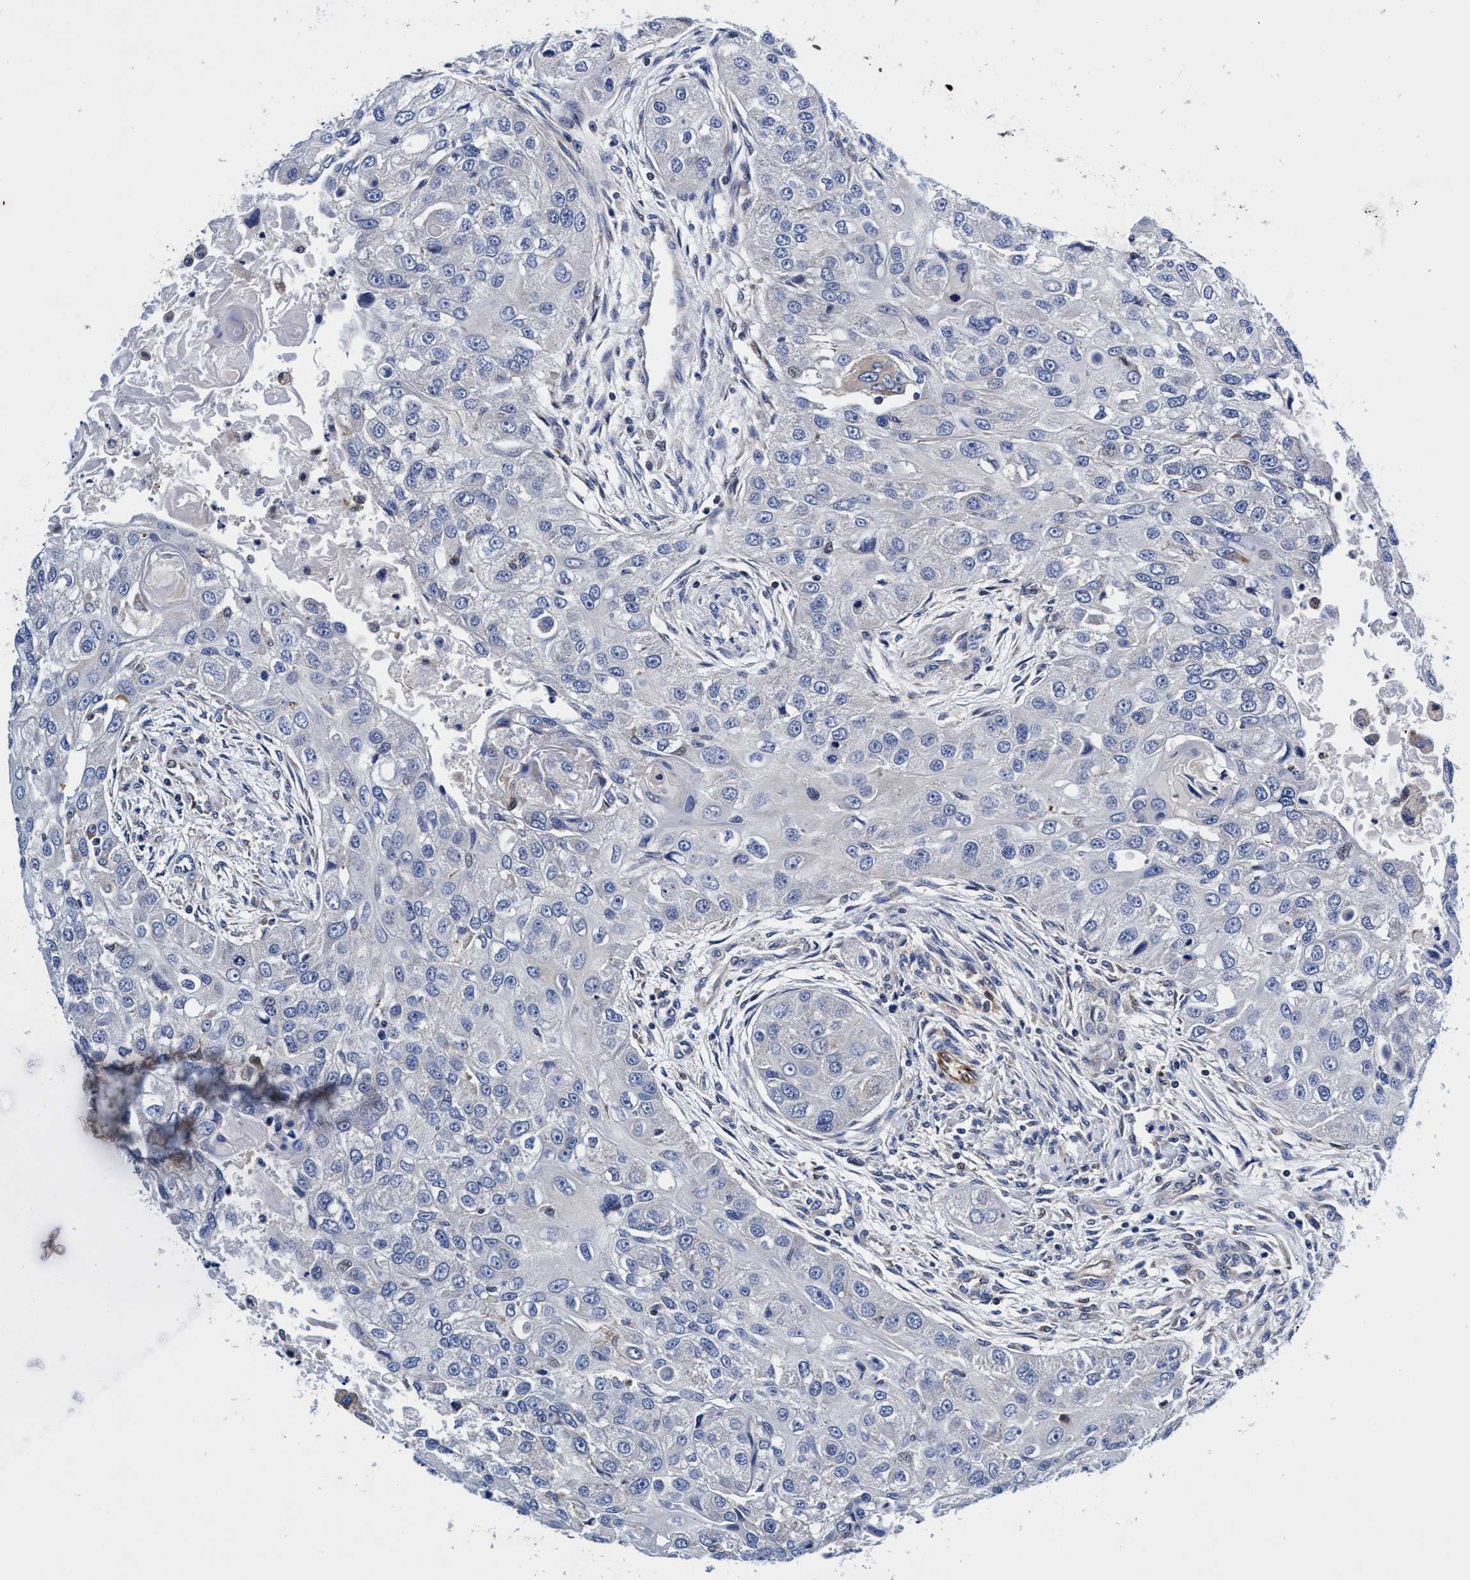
{"staining": {"intensity": "negative", "quantity": "none", "location": "none"}, "tissue": "head and neck cancer", "cell_type": "Tumor cells", "image_type": "cancer", "snomed": [{"axis": "morphology", "description": "Normal tissue, NOS"}, {"axis": "morphology", "description": "Squamous cell carcinoma, NOS"}, {"axis": "topography", "description": "Skeletal muscle"}, {"axis": "topography", "description": "Head-Neck"}], "caption": "Tumor cells are negative for brown protein staining in head and neck cancer (squamous cell carcinoma).", "gene": "UBALD2", "patient": {"sex": "male", "age": 51}}